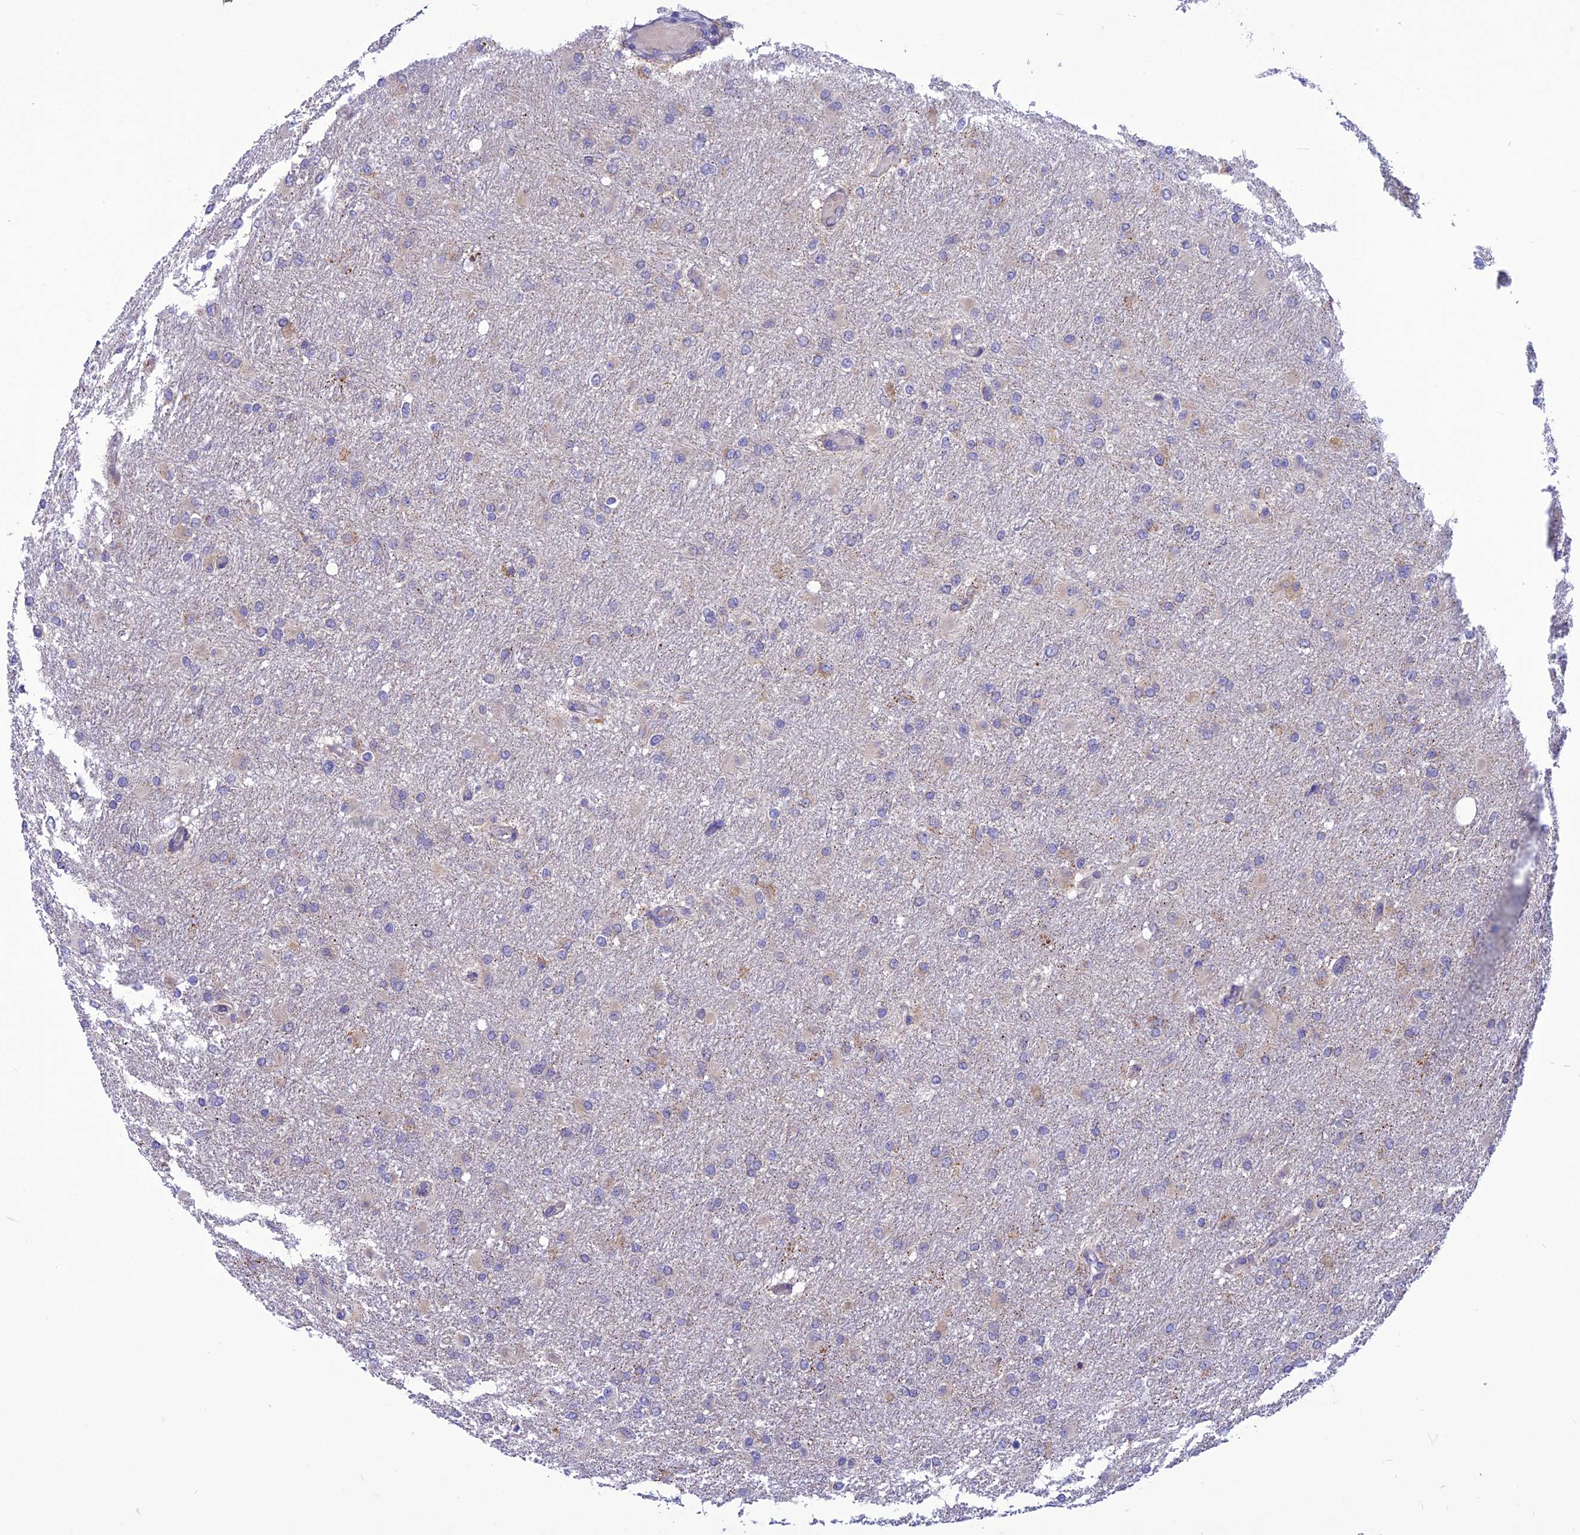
{"staining": {"intensity": "weak", "quantity": "<25%", "location": "cytoplasmic/membranous"}, "tissue": "glioma", "cell_type": "Tumor cells", "image_type": "cancer", "snomed": [{"axis": "morphology", "description": "Glioma, malignant, High grade"}, {"axis": "topography", "description": "Cerebral cortex"}], "caption": "The image demonstrates no significant staining in tumor cells of malignant high-grade glioma.", "gene": "PSMF1", "patient": {"sex": "female", "age": 36}}